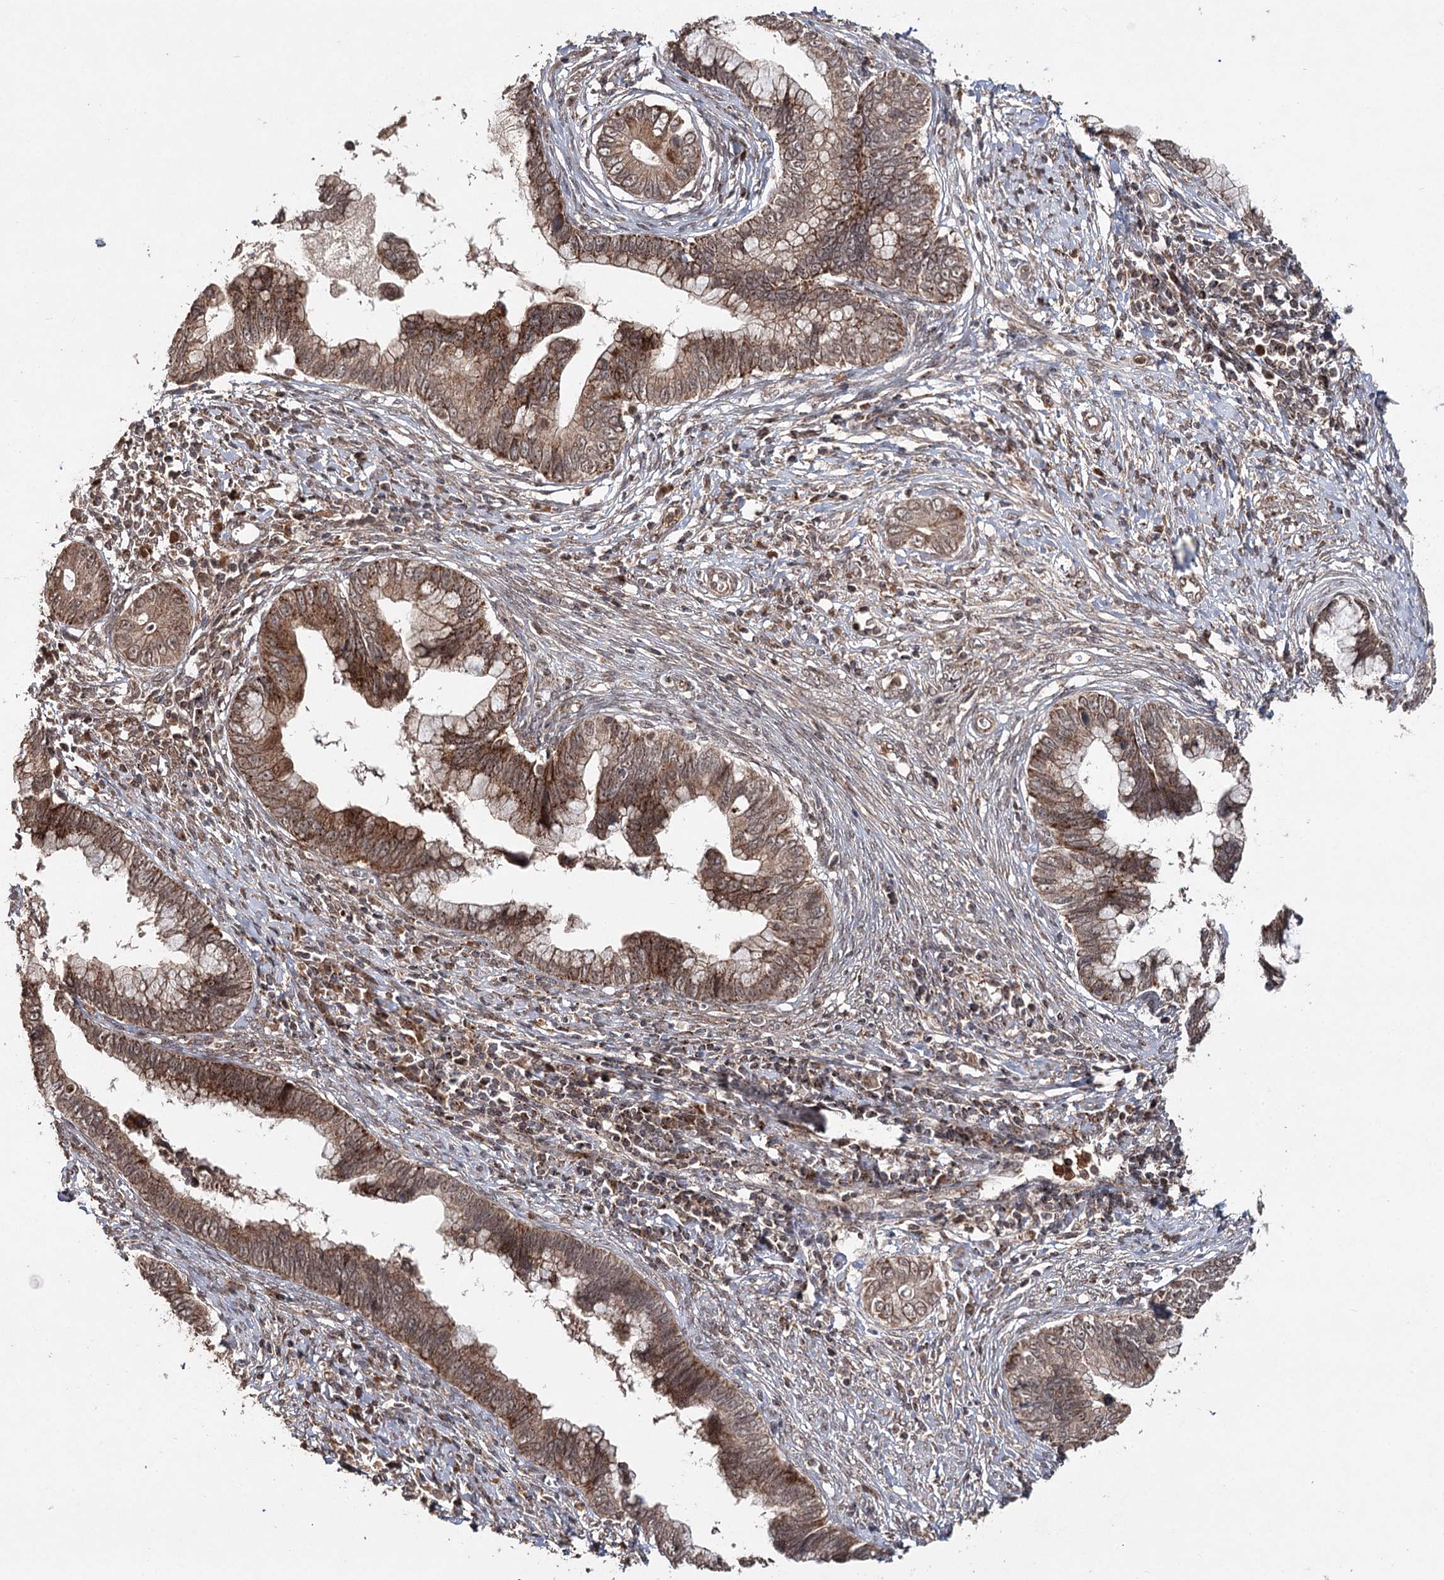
{"staining": {"intensity": "moderate", "quantity": ">75%", "location": "cytoplasmic/membranous"}, "tissue": "cervical cancer", "cell_type": "Tumor cells", "image_type": "cancer", "snomed": [{"axis": "morphology", "description": "Adenocarcinoma, NOS"}, {"axis": "topography", "description": "Cervix"}], "caption": "Immunohistochemical staining of human cervical adenocarcinoma displays moderate cytoplasmic/membranous protein staining in about >75% of tumor cells.", "gene": "ZNRF3", "patient": {"sex": "female", "age": 44}}